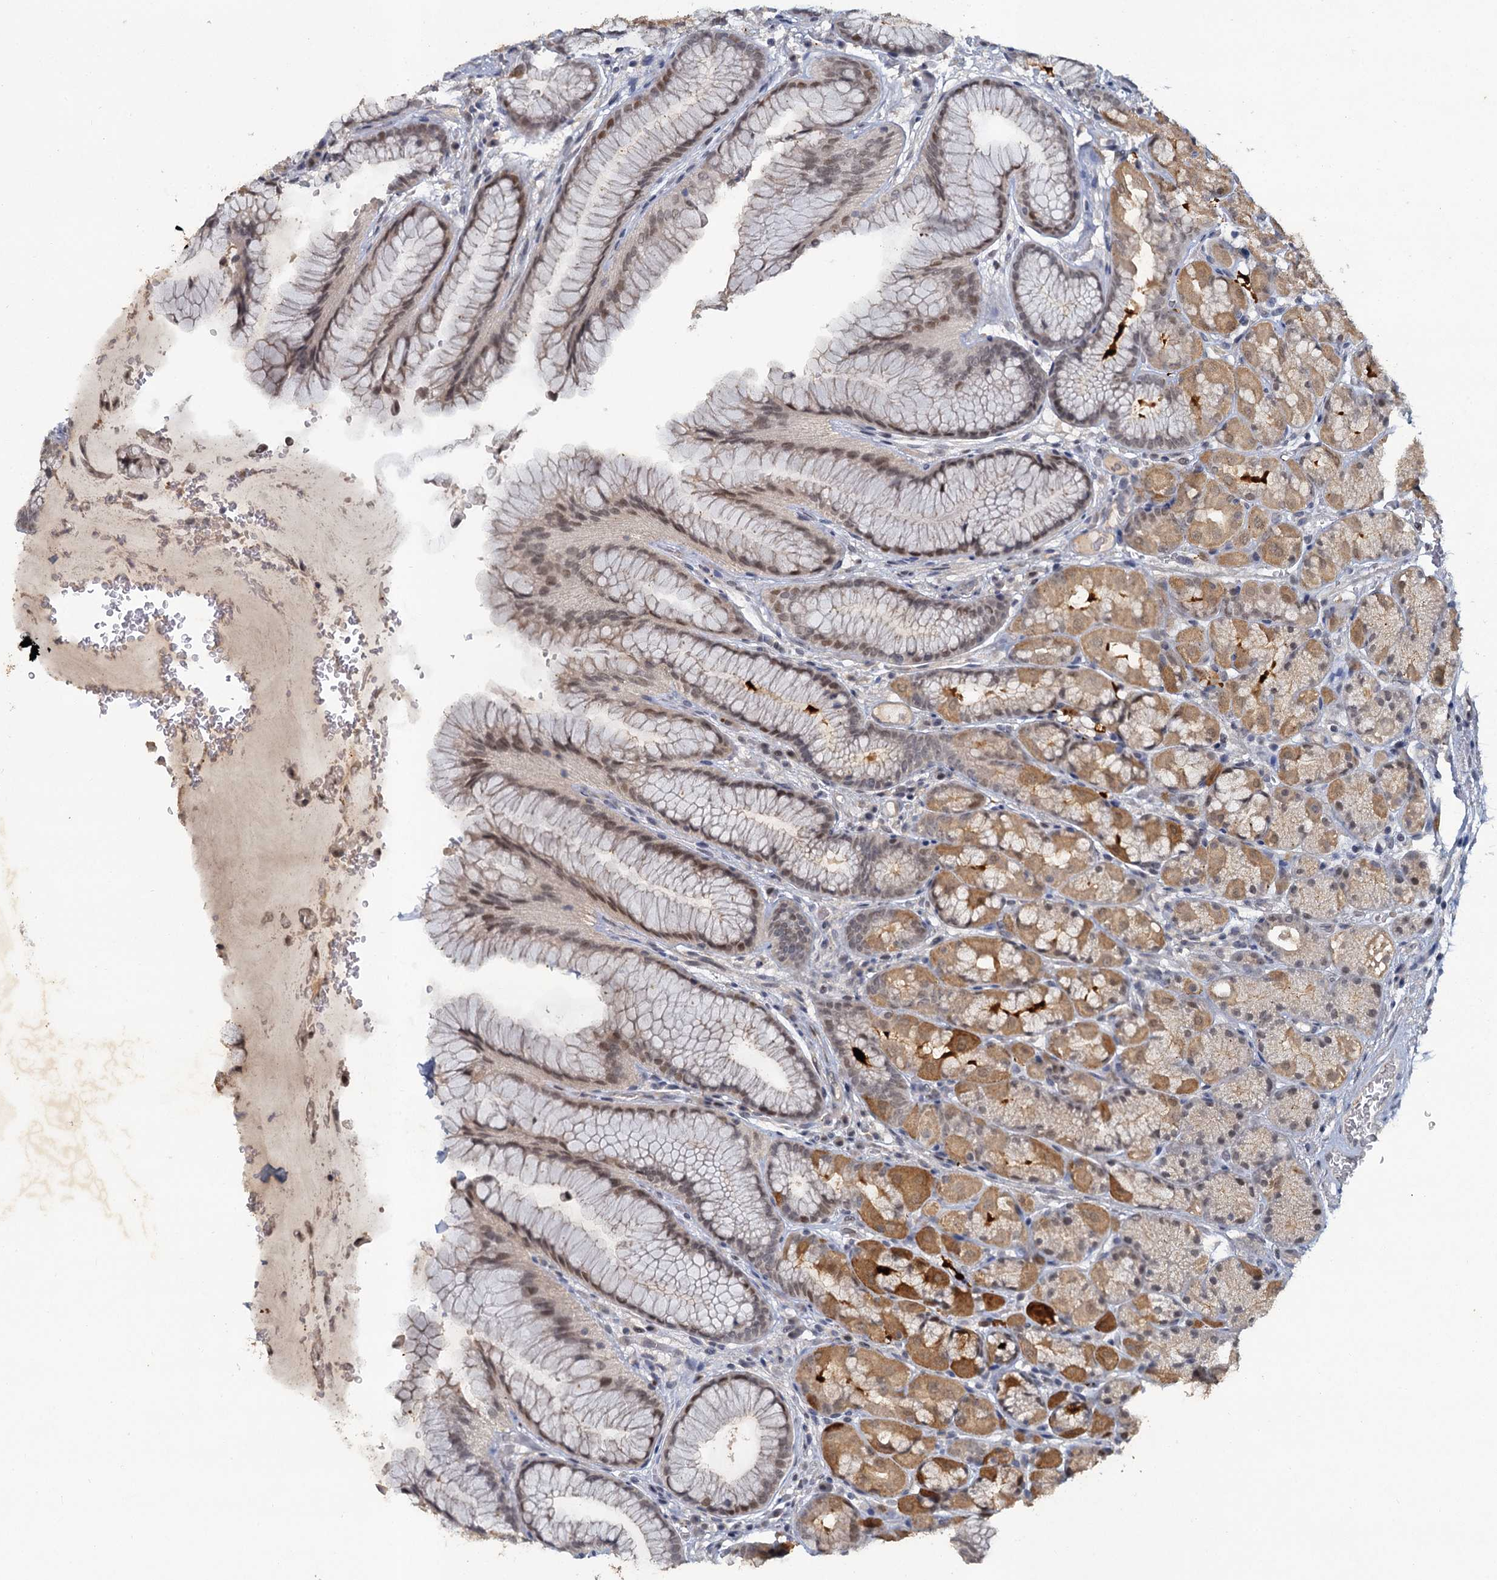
{"staining": {"intensity": "moderate", "quantity": "25%-75%", "location": "cytoplasmic/membranous,nuclear"}, "tissue": "stomach", "cell_type": "Glandular cells", "image_type": "normal", "snomed": [{"axis": "morphology", "description": "Normal tissue, NOS"}, {"axis": "topography", "description": "Stomach"}], "caption": "Stomach stained with DAB (3,3'-diaminobenzidine) immunohistochemistry shows medium levels of moderate cytoplasmic/membranous,nuclear staining in about 25%-75% of glandular cells. The staining was performed using DAB to visualize the protein expression in brown, while the nuclei were stained in blue with hematoxylin (Magnification: 20x).", "gene": "MUCL1", "patient": {"sex": "male", "age": 63}}